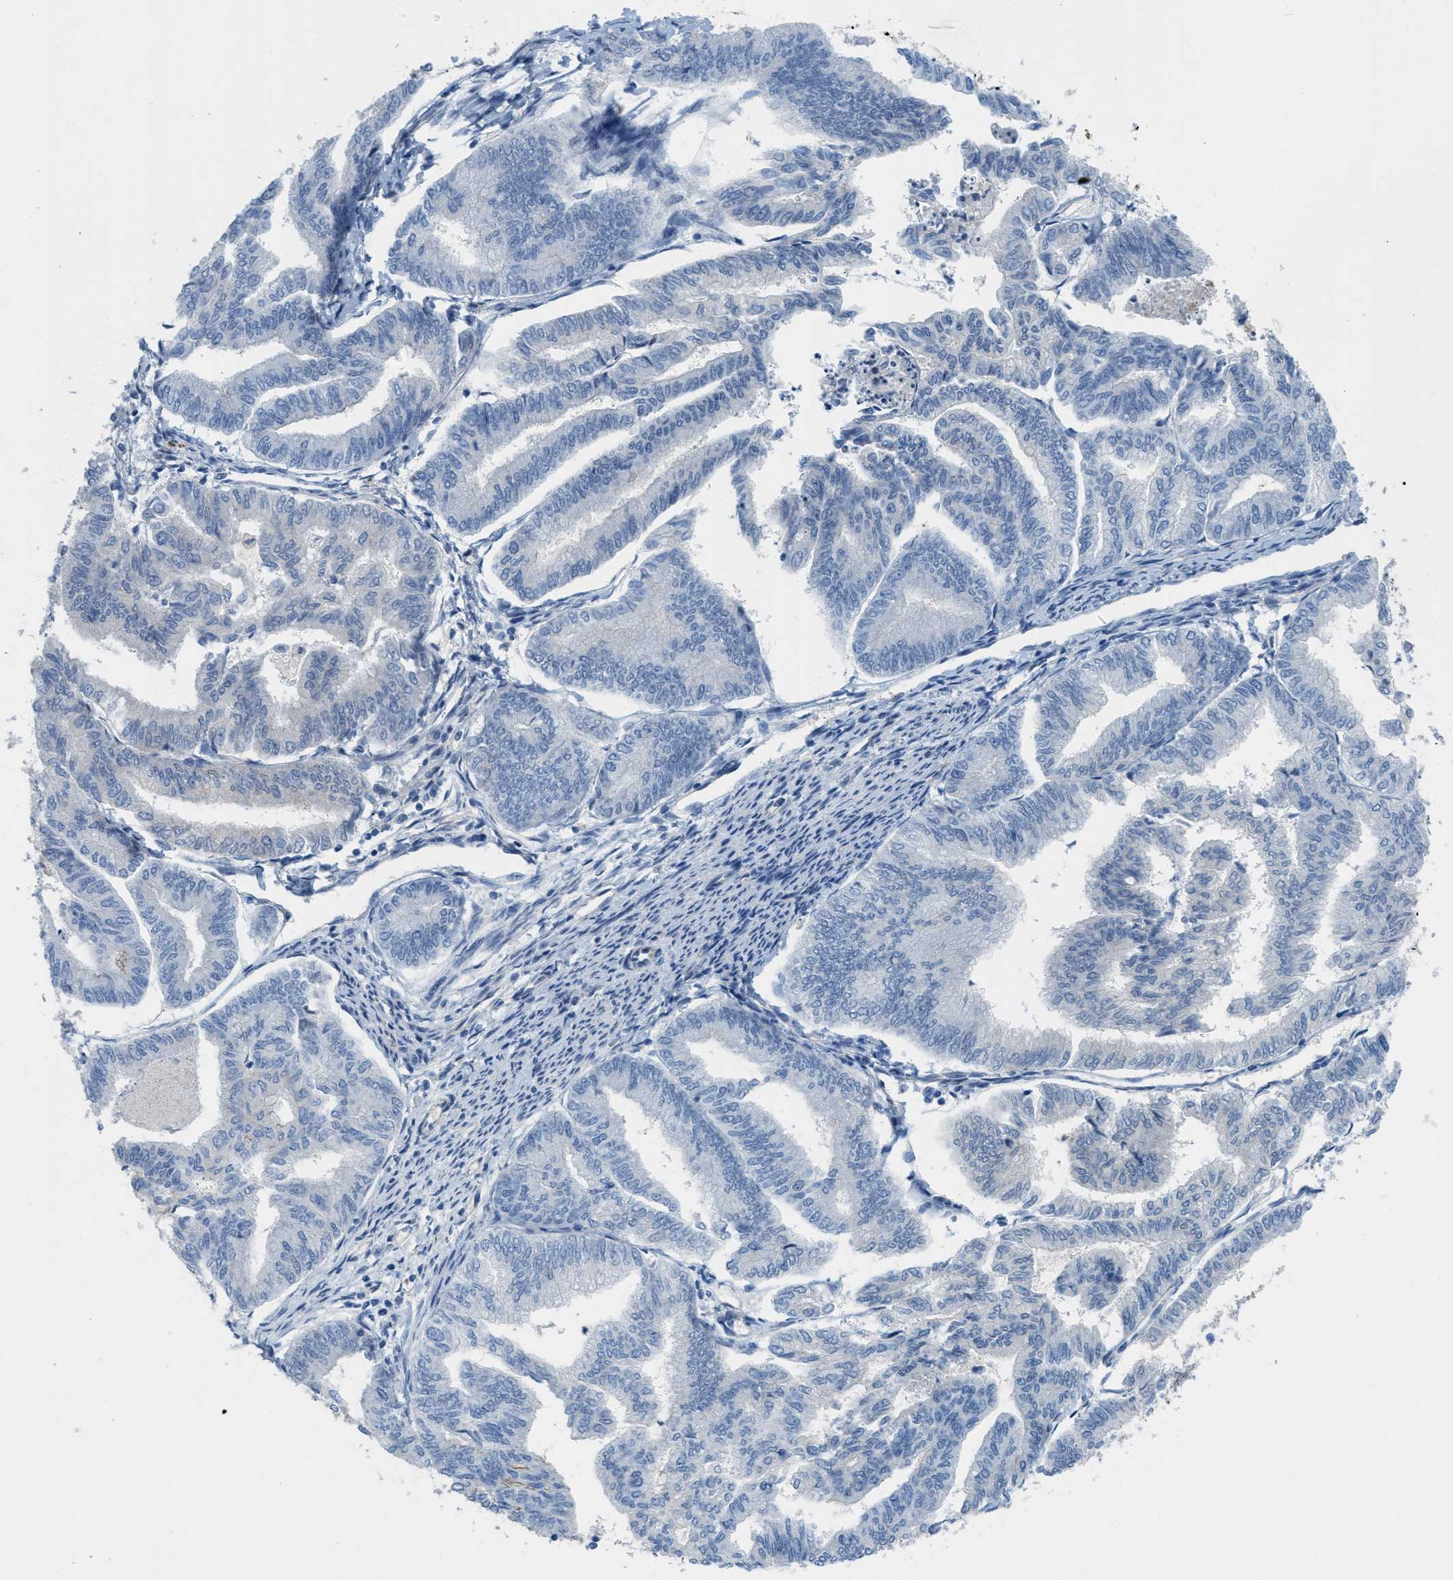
{"staining": {"intensity": "negative", "quantity": "none", "location": "none"}, "tissue": "endometrial cancer", "cell_type": "Tumor cells", "image_type": "cancer", "snomed": [{"axis": "morphology", "description": "Adenocarcinoma, NOS"}, {"axis": "topography", "description": "Endometrium"}], "caption": "Human endometrial cancer stained for a protein using immunohistochemistry displays no positivity in tumor cells.", "gene": "CRB3", "patient": {"sex": "female", "age": 79}}